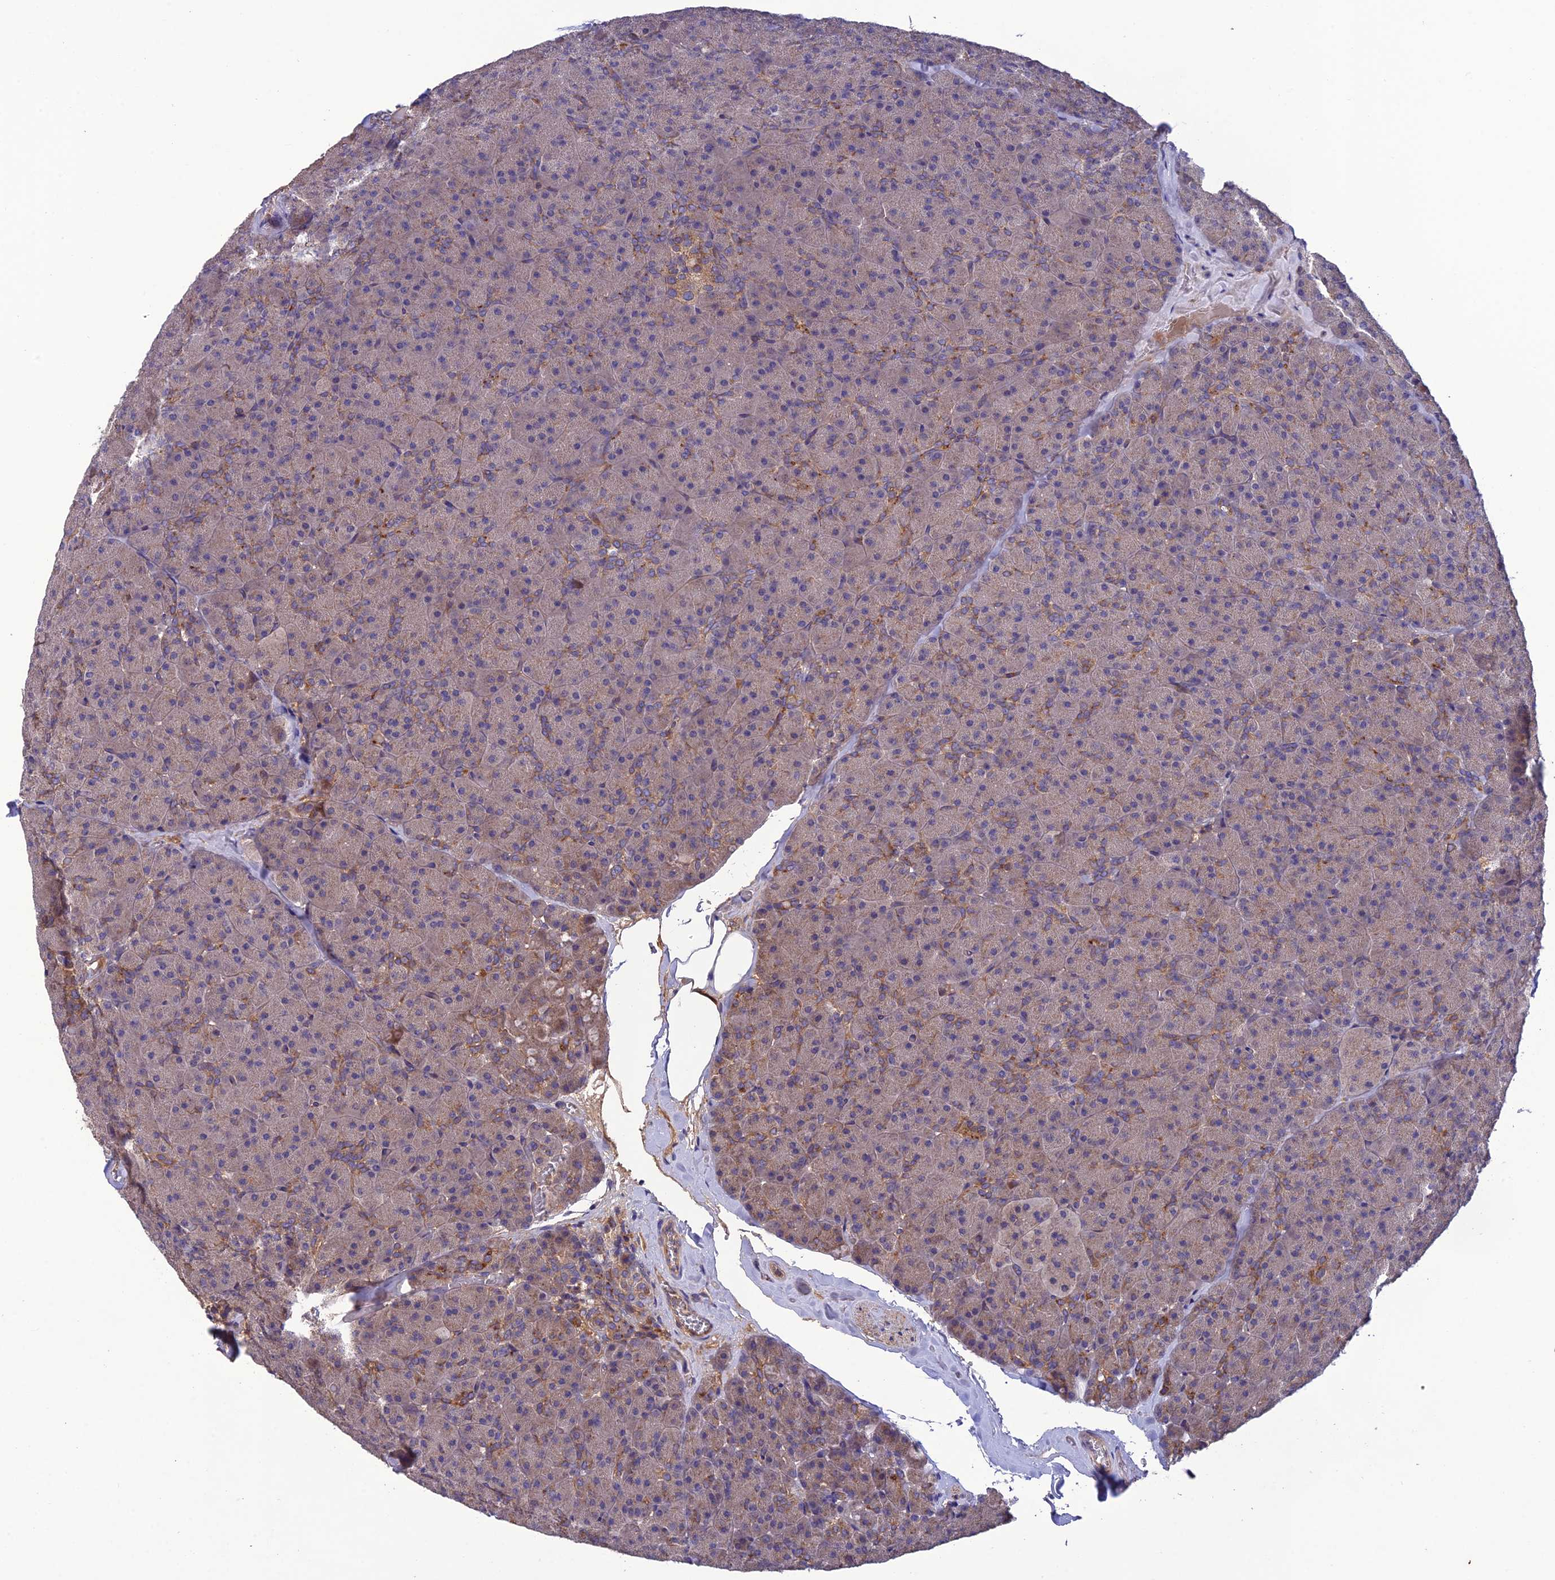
{"staining": {"intensity": "moderate", "quantity": "25%-75%", "location": "cytoplasmic/membranous"}, "tissue": "pancreas", "cell_type": "Exocrine glandular cells", "image_type": "normal", "snomed": [{"axis": "morphology", "description": "Normal tissue, NOS"}, {"axis": "topography", "description": "Pancreas"}], "caption": "IHC (DAB) staining of benign pancreas demonstrates moderate cytoplasmic/membranous protein staining in approximately 25%-75% of exocrine glandular cells.", "gene": "MIOS", "patient": {"sex": "male", "age": 36}}